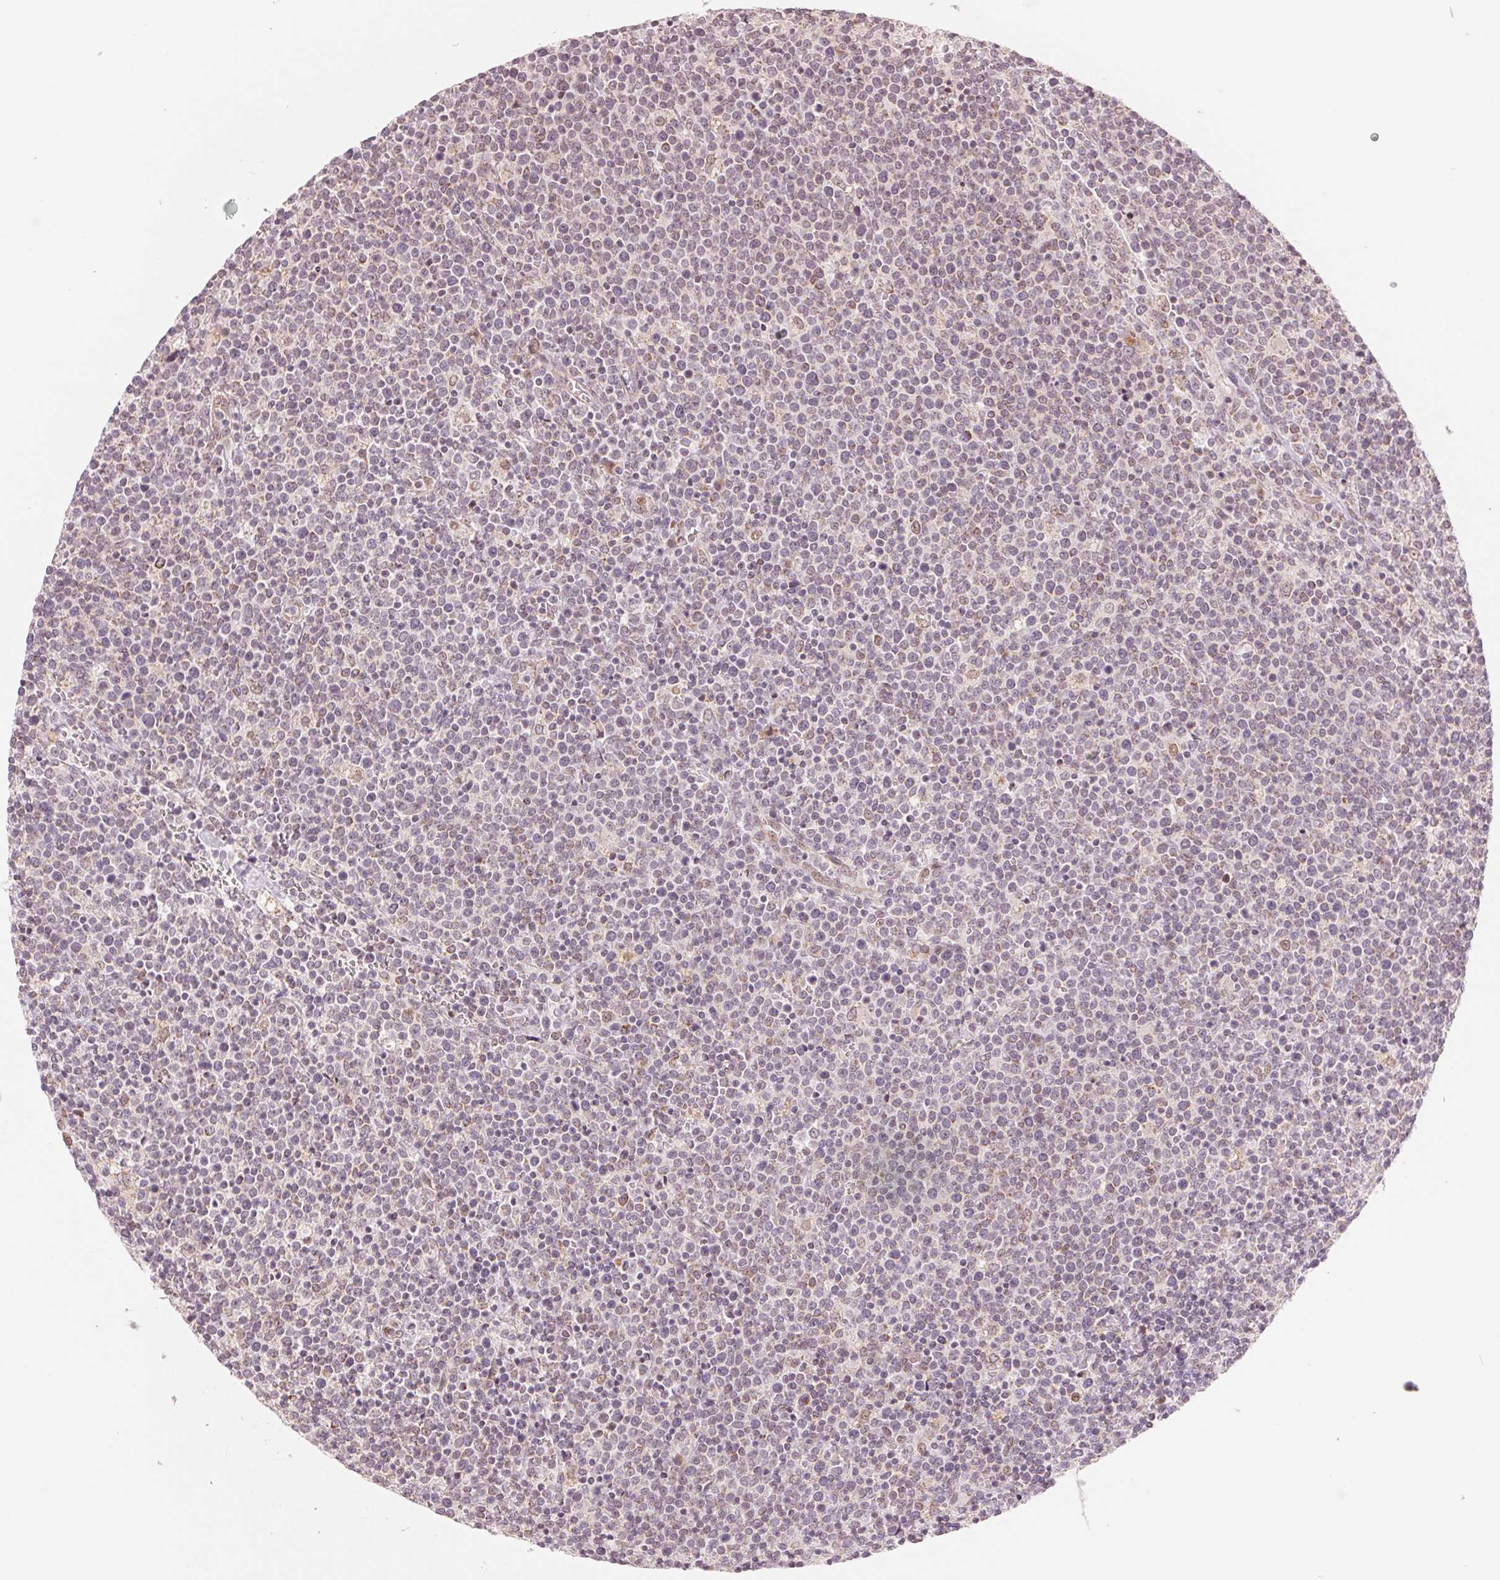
{"staining": {"intensity": "weak", "quantity": "<25%", "location": "cytoplasmic/membranous,nuclear"}, "tissue": "lymphoma", "cell_type": "Tumor cells", "image_type": "cancer", "snomed": [{"axis": "morphology", "description": "Malignant lymphoma, non-Hodgkin's type, High grade"}, {"axis": "topography", "description": "Lymph node"}], "caption": "A histopathology image of lymphoma stained for a protein reveals no brown staining in tumor cells.", "gene": "ARHGAP32", "patient": {"sex": "male", "age": 61}}